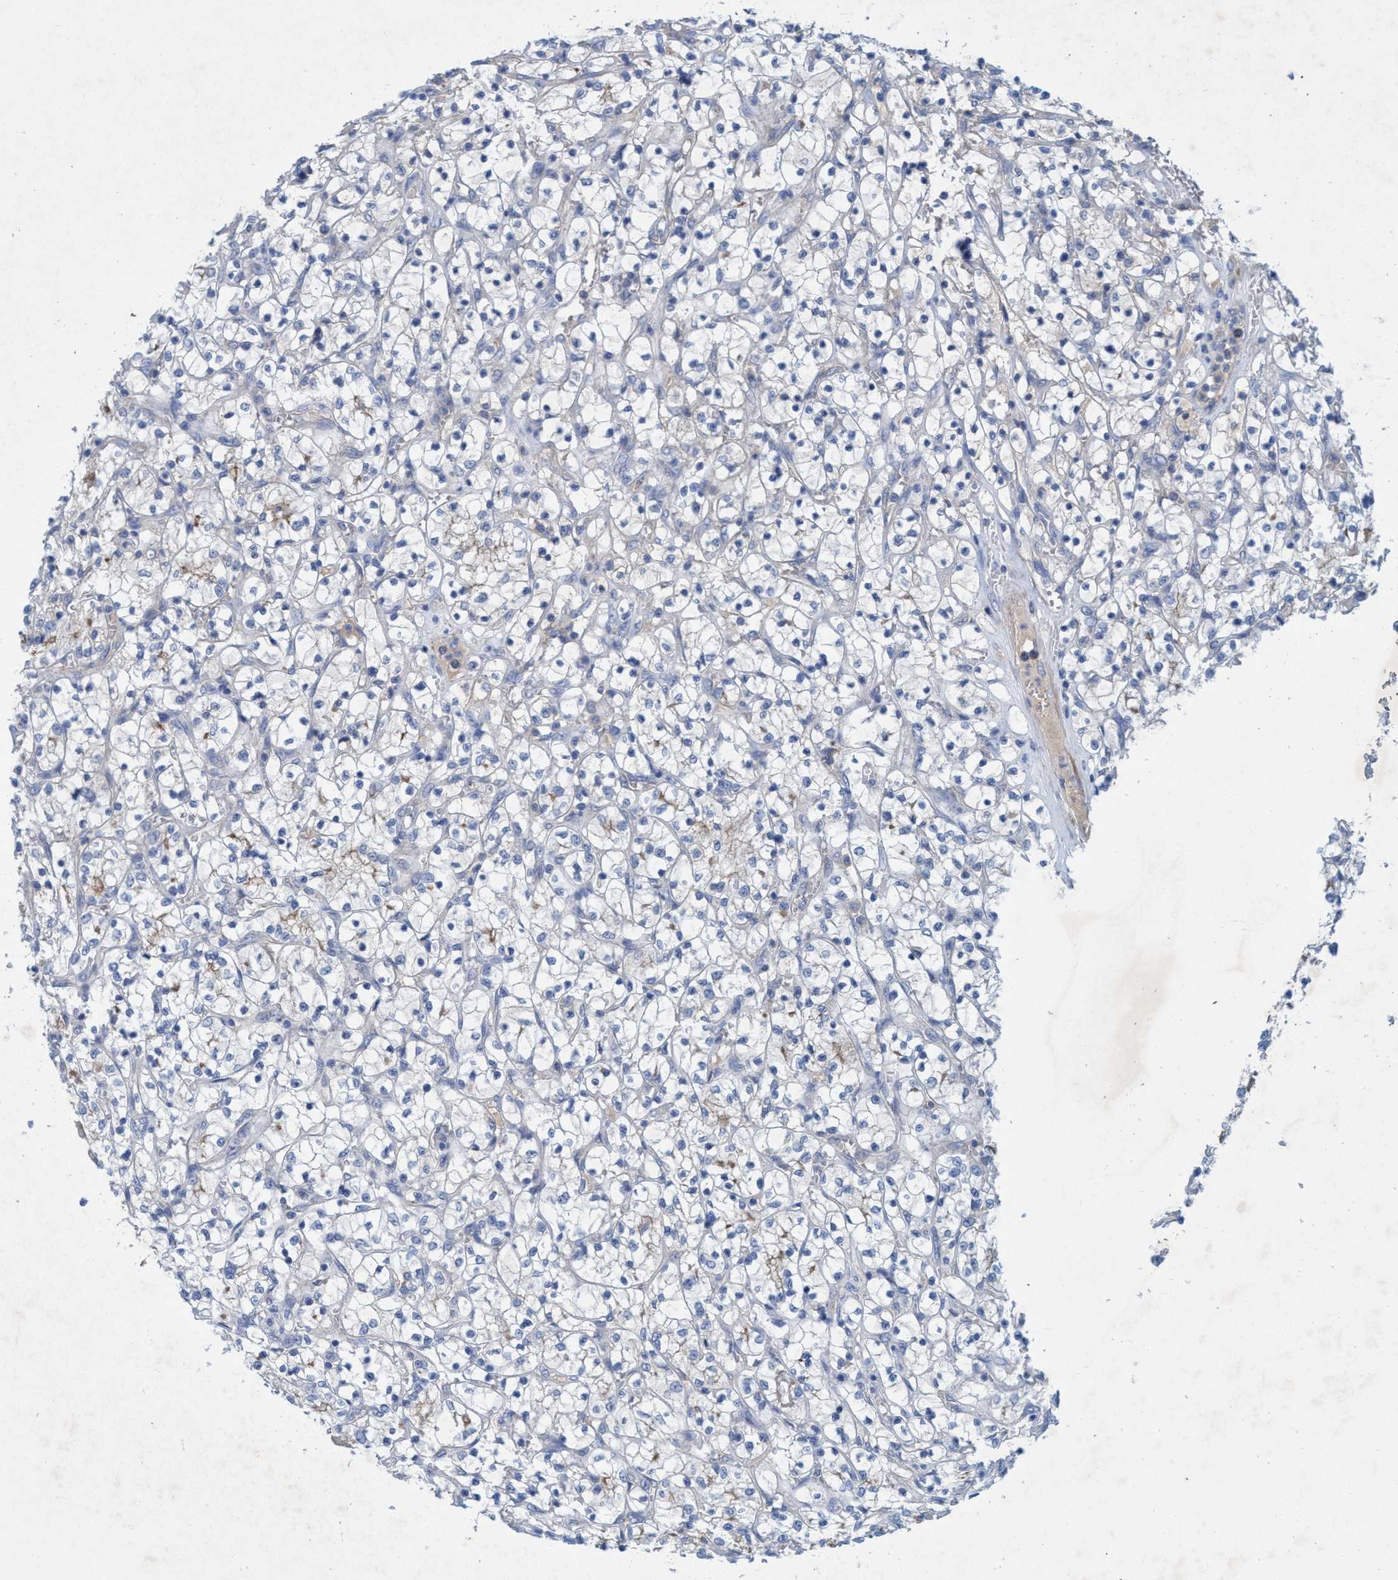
{"staining": {"intensity": "weak", "quantity": "<25%", "location": "cytoplasmic/membranous"}, "tissue": "renal cancer", "cell_type": "Tumor cells", "image_type": "cancer", "snomed": [{"axis": "morphology", "description": "Adenocarcinoma, NOS"}, {"axis": "topography", "description": "Kidney"}], "caption": "High magnification brightfield microscopy of renal adenocarcinoma stained with DAB (3,3'-diaminobenzidine) (brown) and counterstained with hematoxylin (blue): tumor cells show no significant positivity.", "gene": "GULP1", "patient": {"sex": "female", "age": 69}}